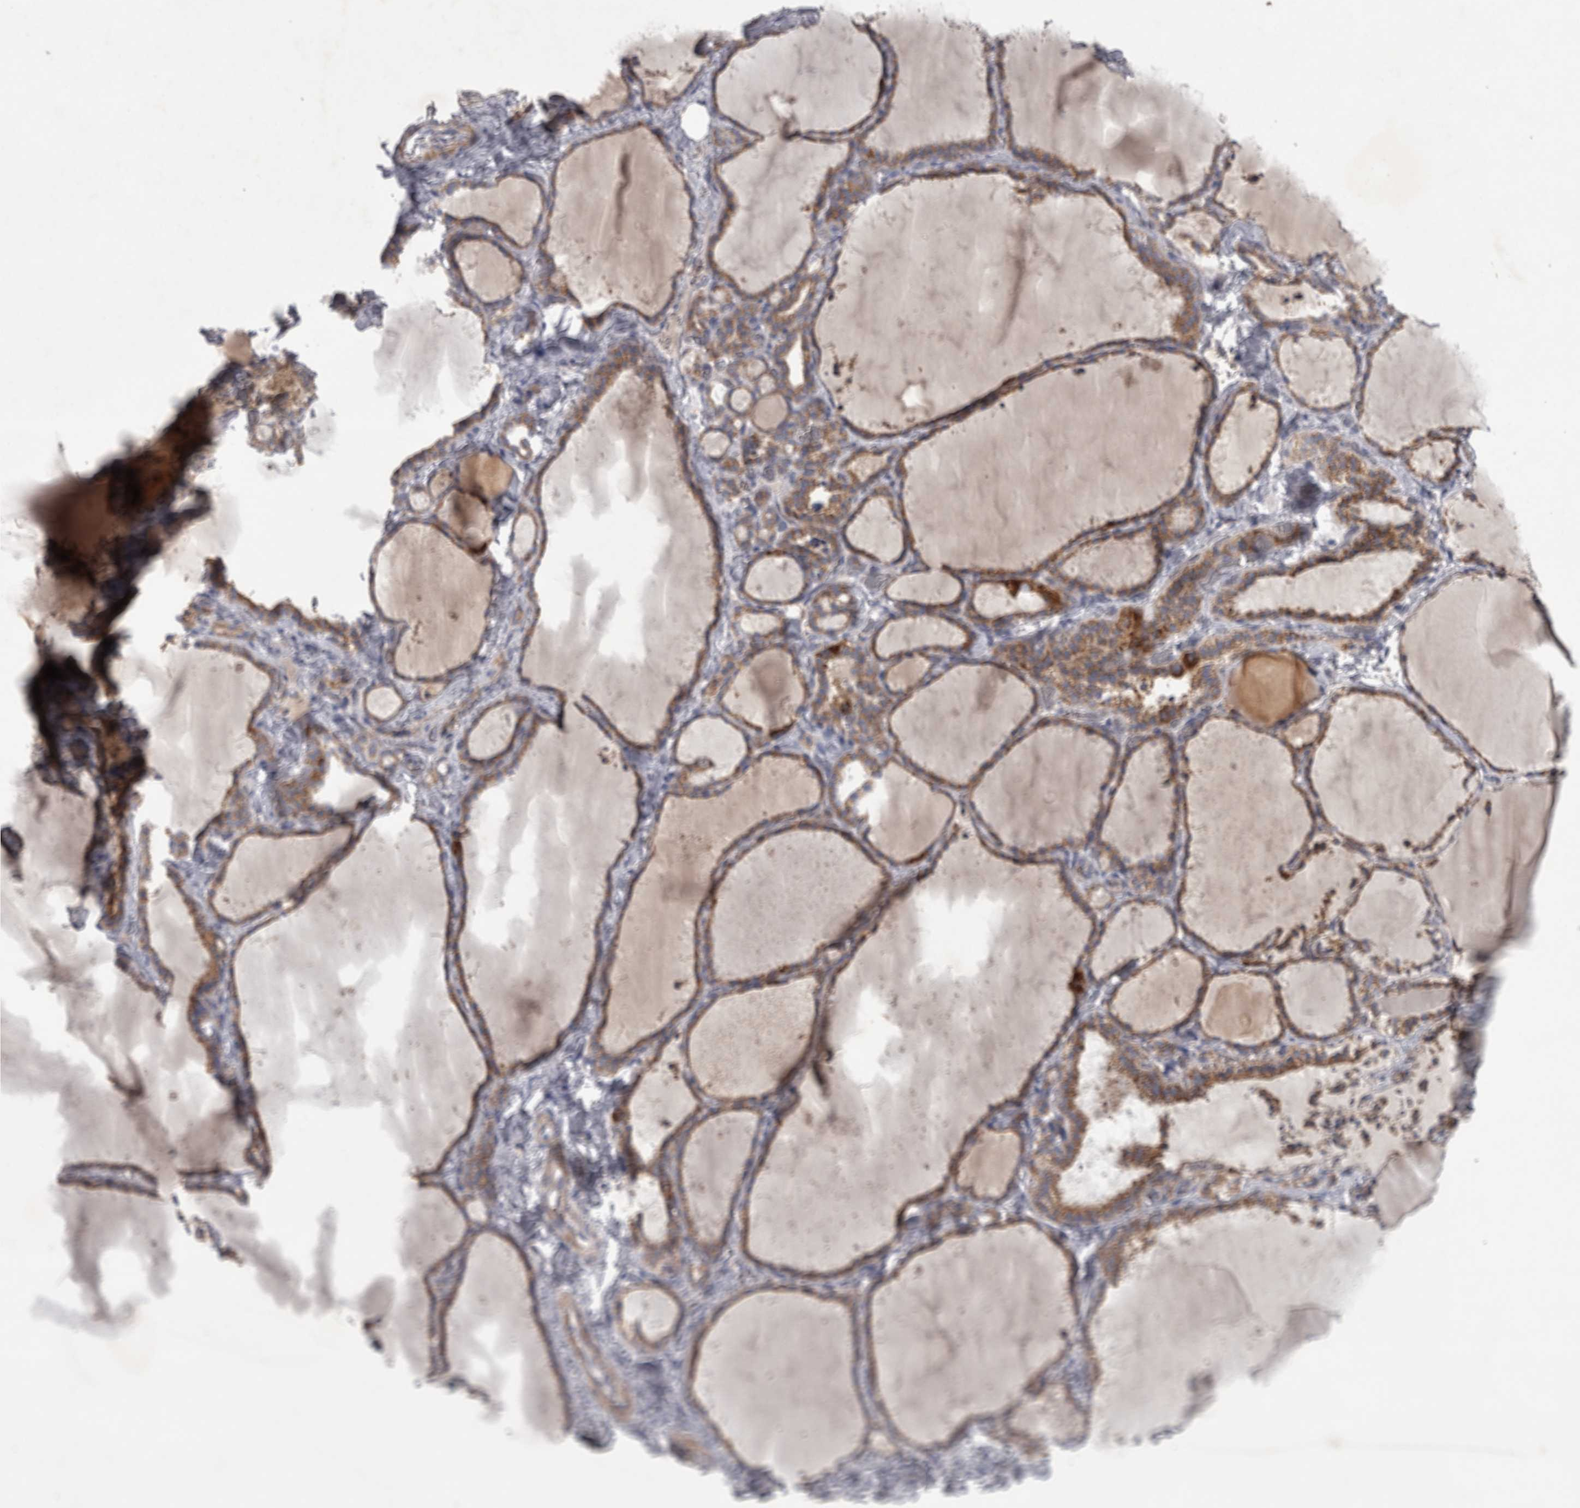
{"staining": {"intensity": "moderate", "quantity": ">75%", "location": "cytoplasmic/membranous"}, "tissue": "thyroid gland", "cell_type": "Glandular cells", "image_type": "normal", "snomed": [{"axis": "morphology", "description": "Normal tissue, NOS"}, {"axis": "topography", "description": "Thyroid gland"}], "caption": "Glandular cells display medium levels of moderate cytoplasmic/membranous staining in approximately >75% of cells in benign thyroid gland.", "gene": "DBT", "patient": {"sex": "female", "age": 22}}